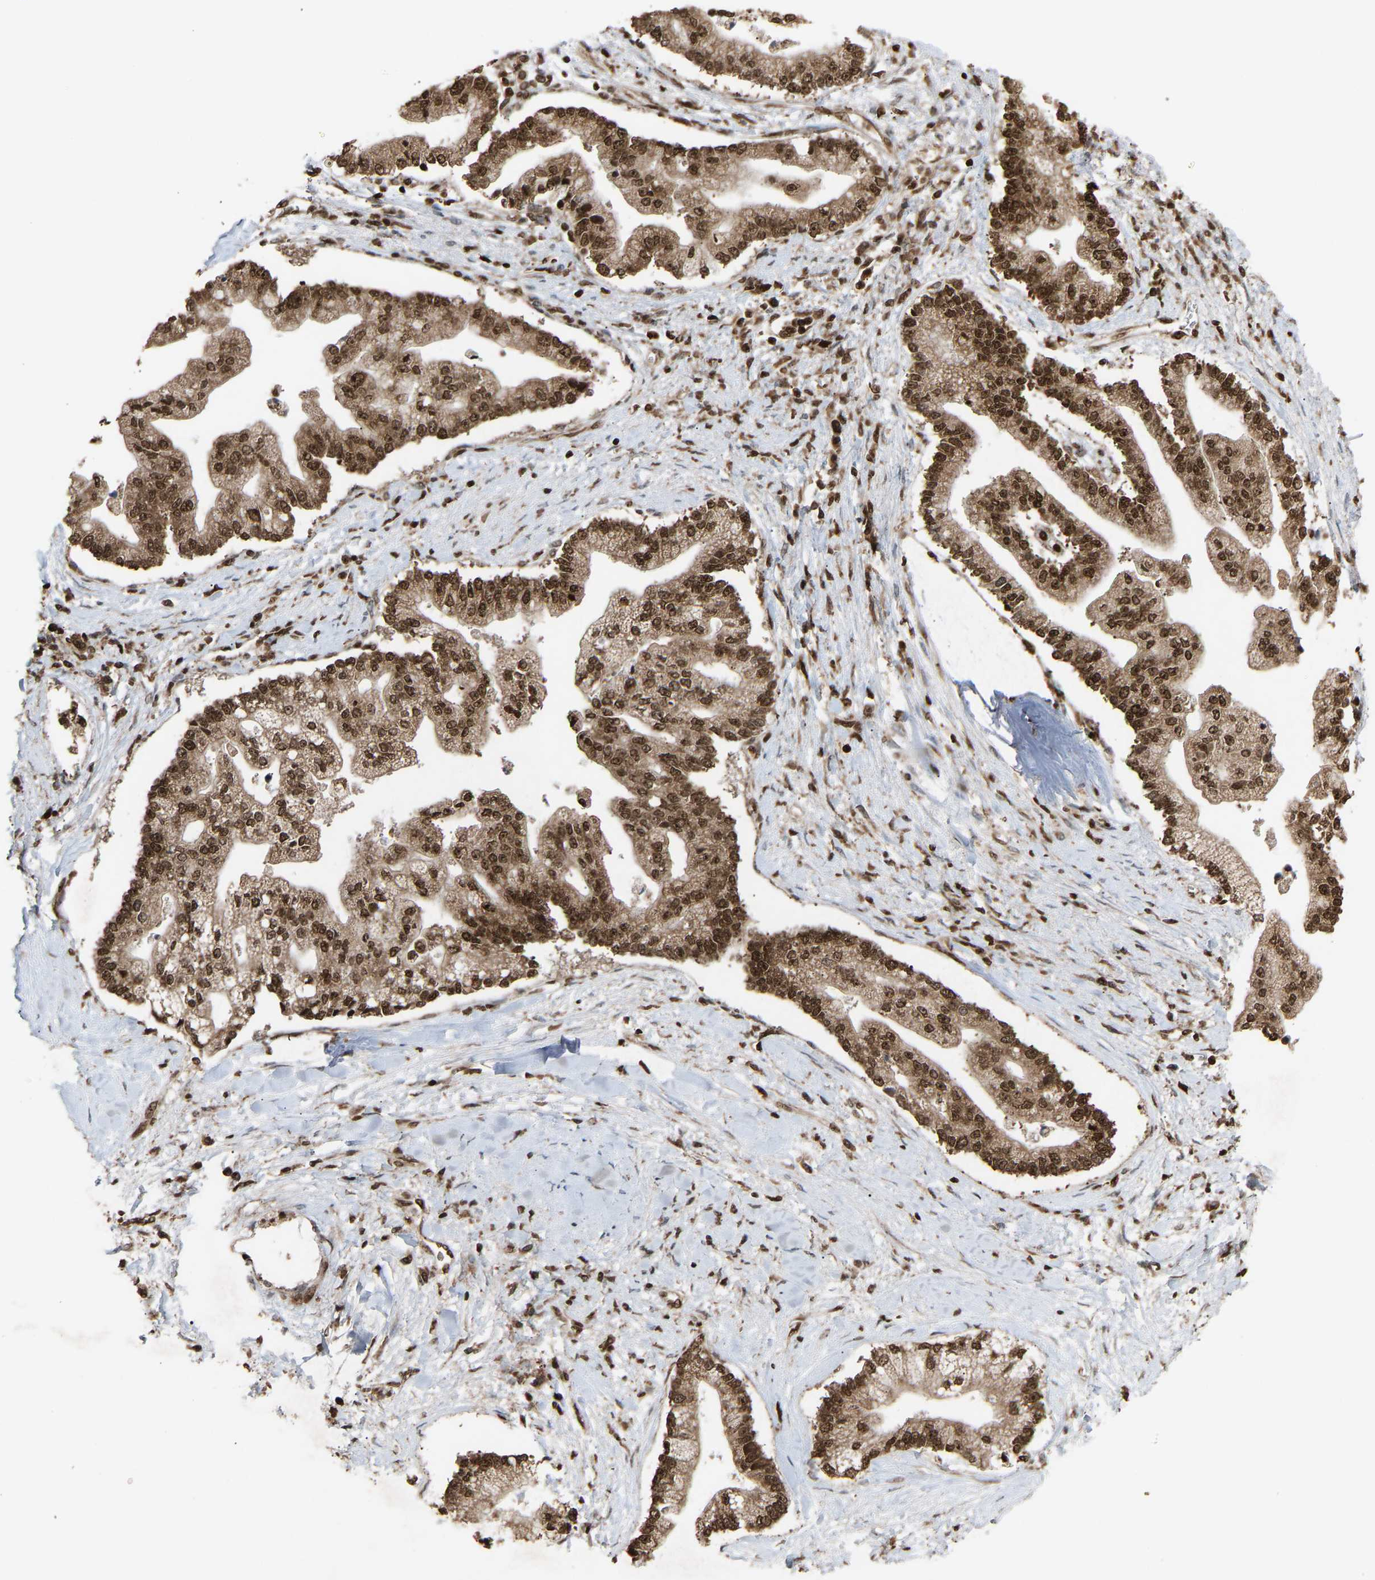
{"staining": {"intensity": "strong", "quantity": ">75%", "location": "cytoplasmic/membranous,nuclear"}, "tissue": "liver cancer", "cell_type": "Tumor cells", "image_type": "cancer", "snomed": [{"axis": "morphology", "description": "Cholangiocarcinoma"}, {"axis": "topography", "description": "Liver"}], "caption": "Protein analysis of cholangiocarcinoma (liver) tissue displays strong cytoplasmic/membranous and nuclear positivity in about >75% of tumor cells.", "gene": "ALYREF", "patient": {"sex": "male", "age": 50}}